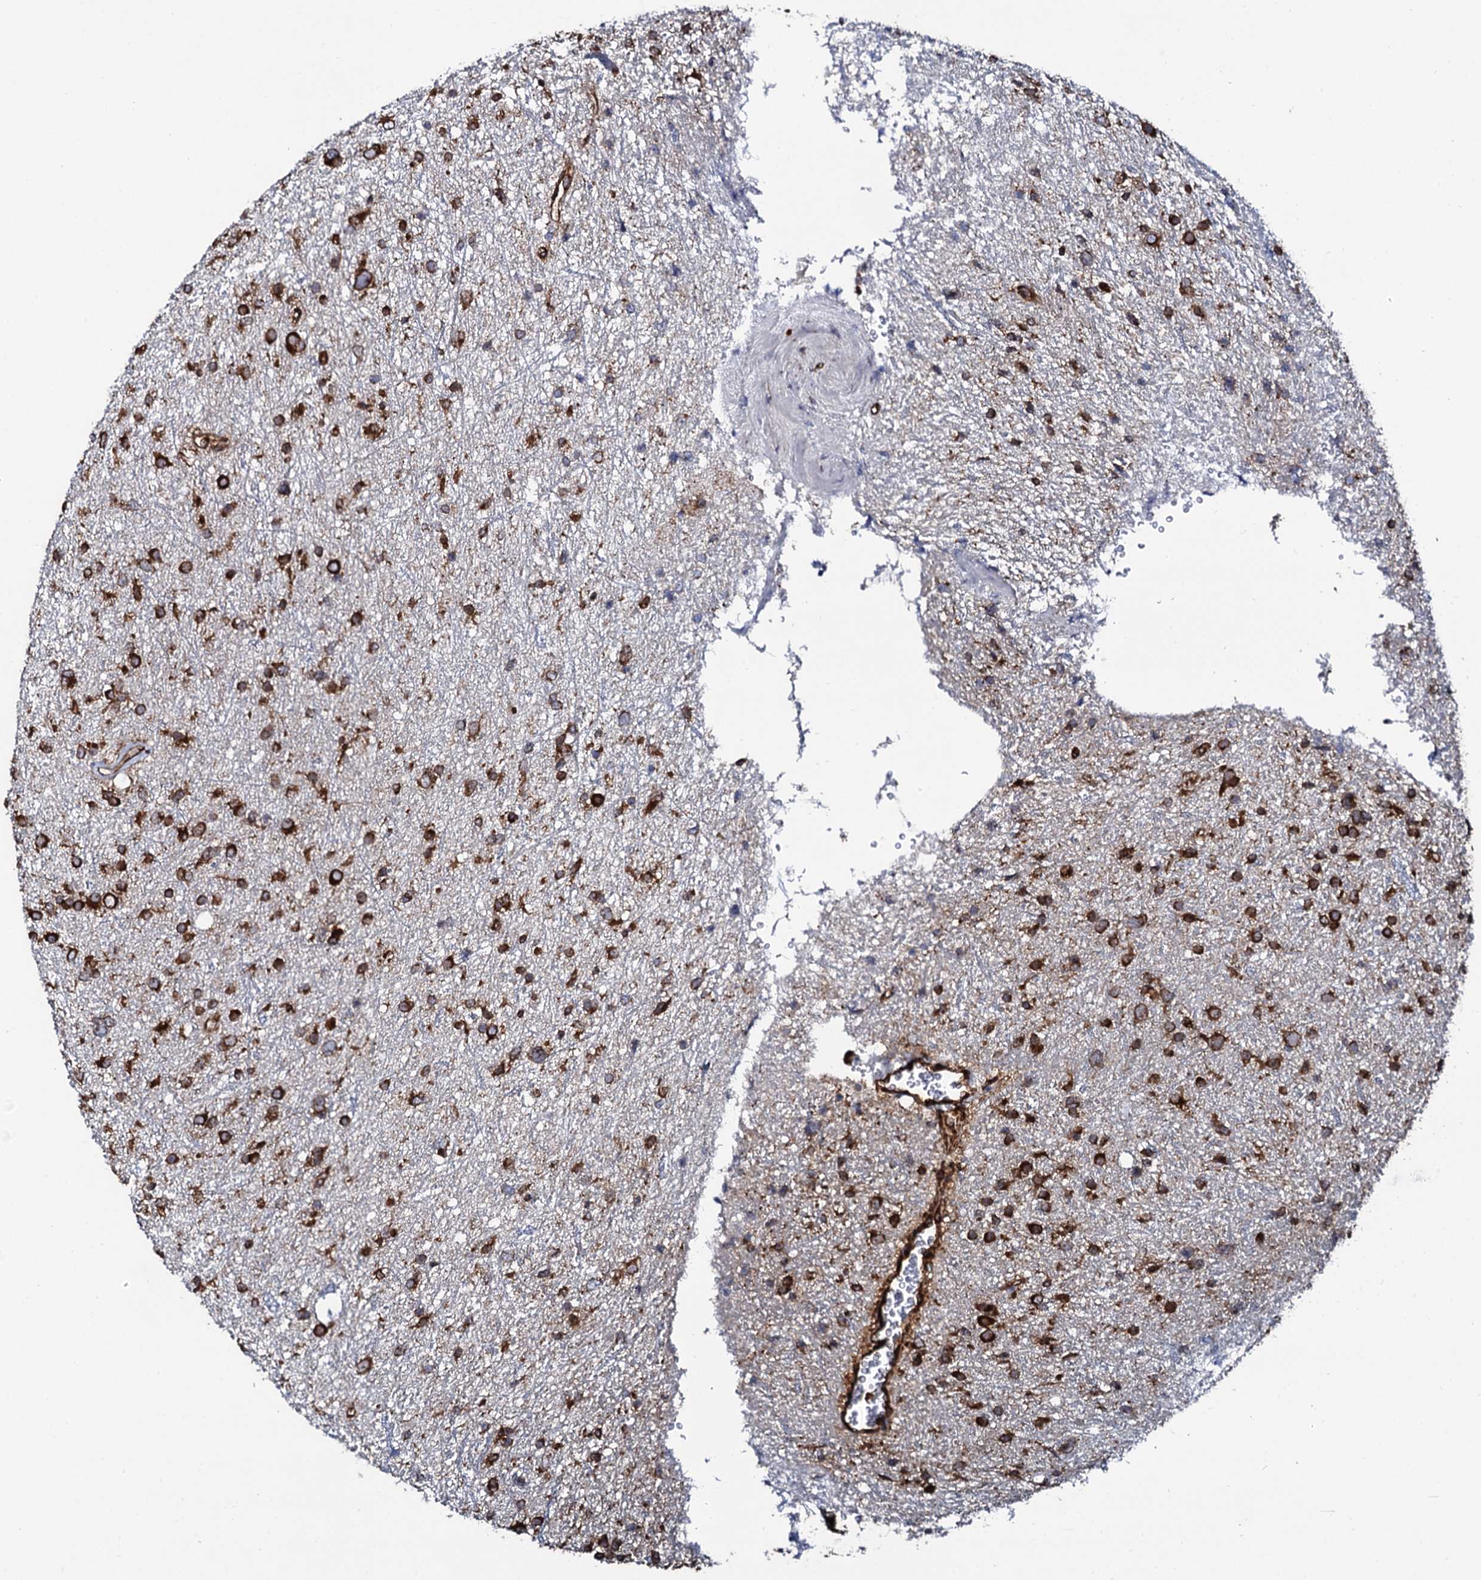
{"staining": {"intensity": "strong", "quantity": ">75%", "location": "cytoplasmic/membranous"}, "tissue": "glioma", "cell_type": "Tumor cells", "image_type": "cancer", "snomed": [{"axis": "morphology", "description": "Glioma, malignant, Low grade"}, {"axis": "topography", "description": "Cerebral cortex"}], "caption": "This photomicrograph reveals IHC staining of glioma, with high strong cytoplasmic/membranous positivity in approximately >75% of tumor cells.", "gene": "SPTY2D1", "patient": {"sex": "female", "age": 39}}